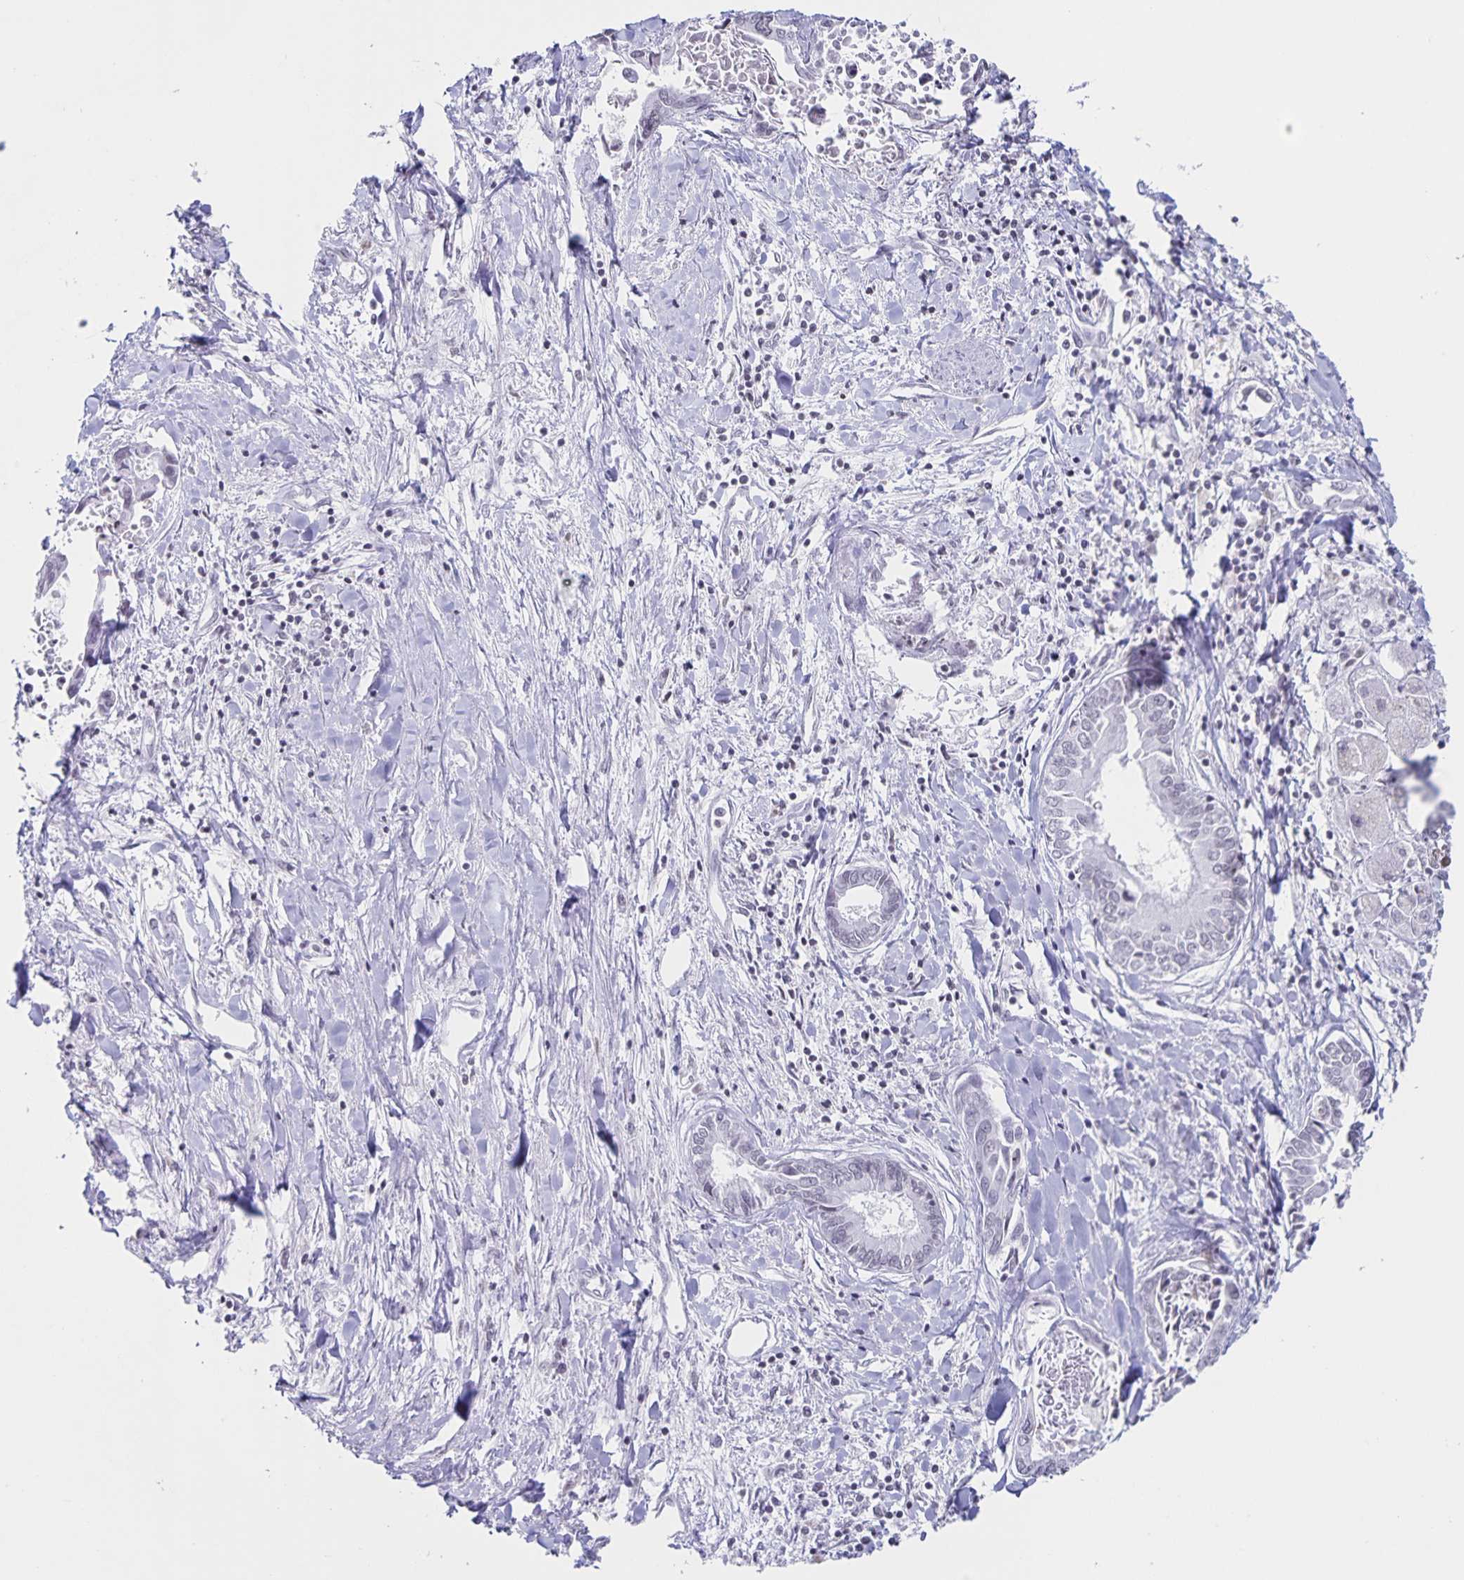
{"staining": {"intensity": "negative", "quantity": "none", "location": "none"}, "tissue": "liver cancer", "cell_type": "Tumor cells", "image_type": "cancer", "snomed": [{"axis": "morphology", "description": "Cholangiocarcinoma"}, {"axis": "topography", "description": "Liver"}], "caption": "Immunohistochemistry image of neoplastic tissue: cholangiocarcinoma (liver) stained with DAB reveals no significant protein expression in tumor cells. (Stains: DAB (3,3'-diaminobenzidine) immunohistochemistry with hematoxylin counter stain, Microscopy: brightfield microscopy at high magnification).", "gene": "LCE6A", "patient": {"sex": "male", "age": 66}}